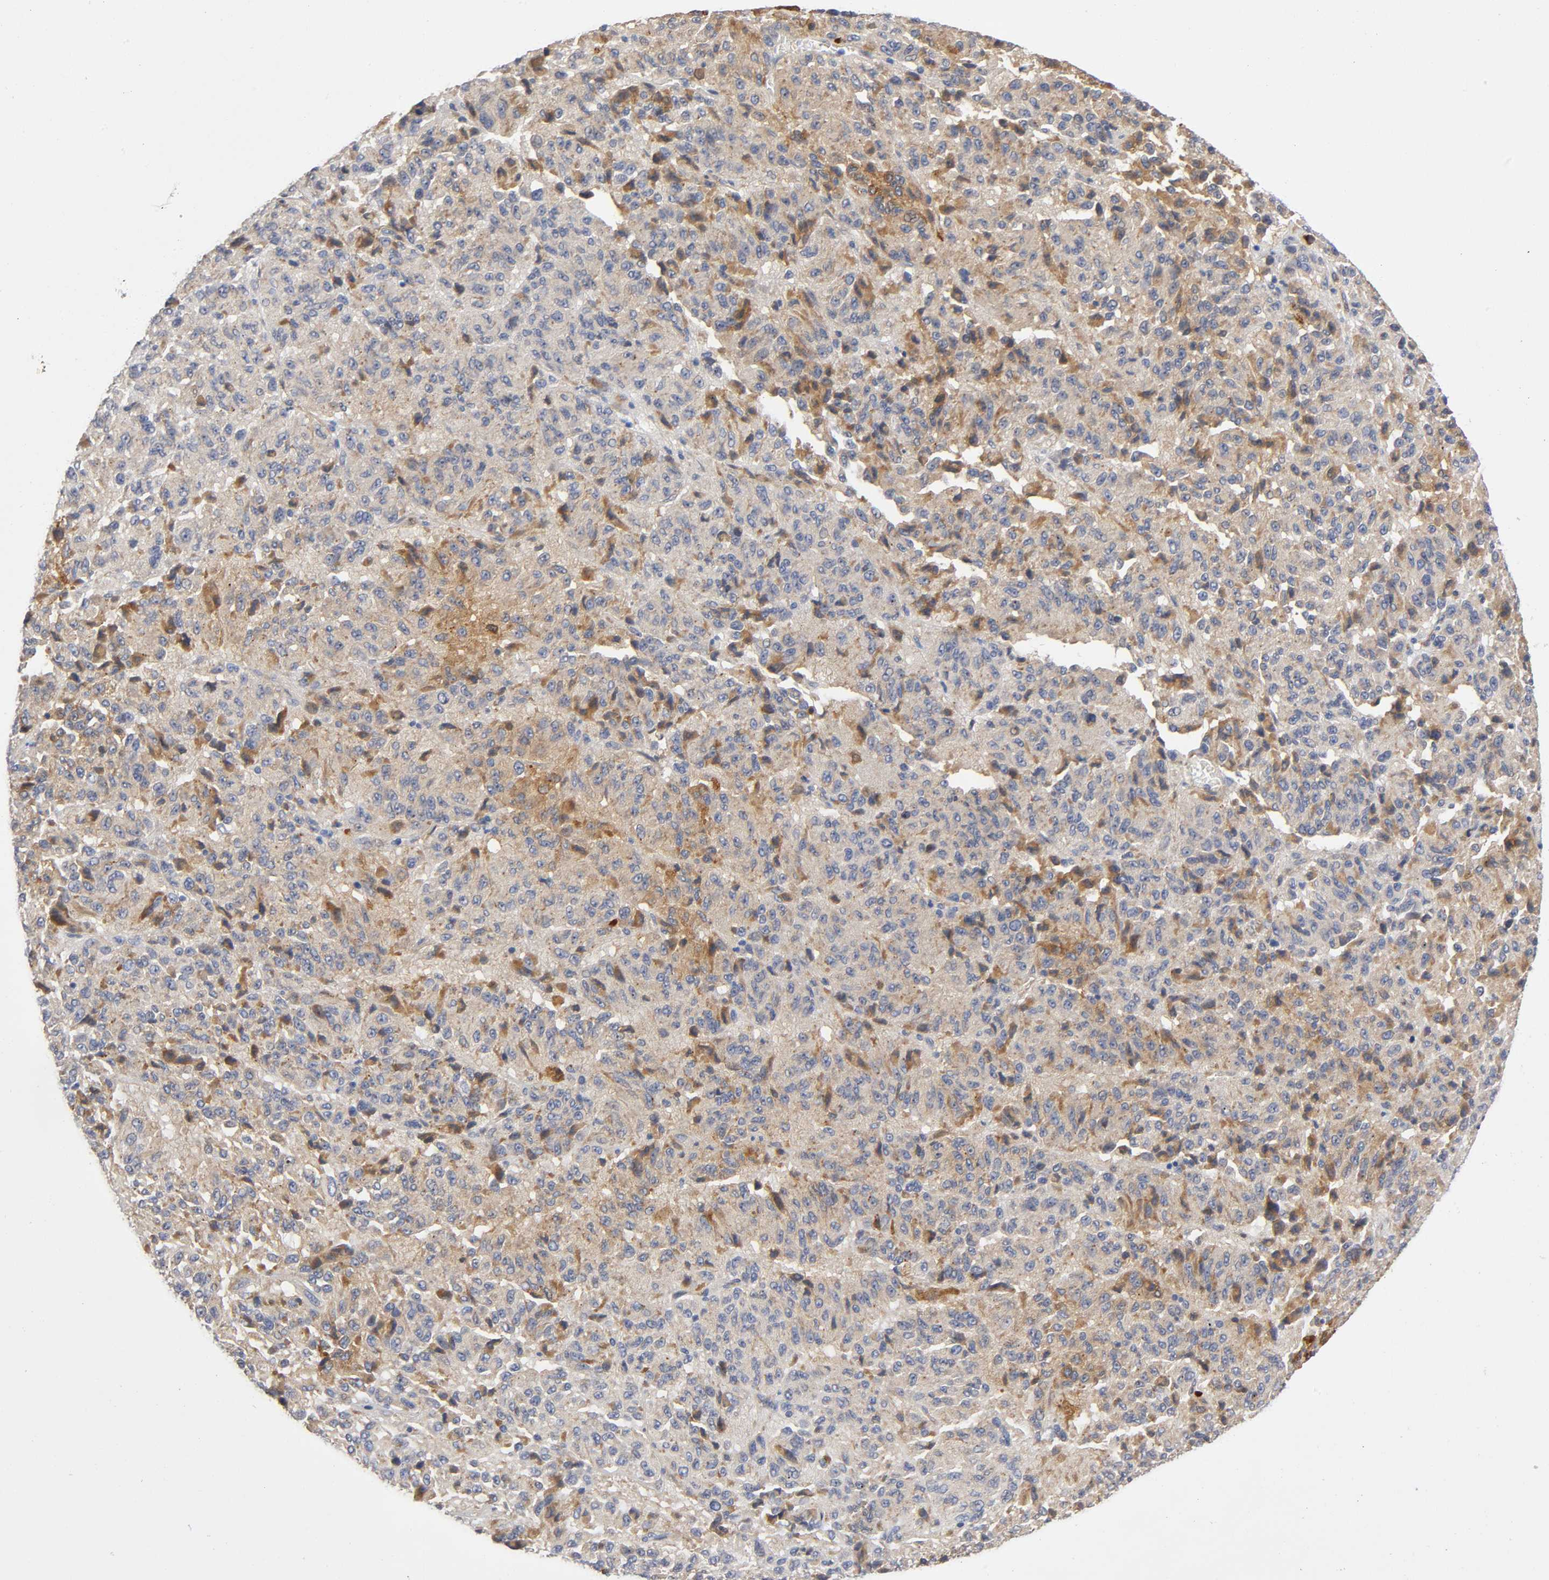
{"staining": {"intensity": "moderate", "quantity": "25%-75%", "location": "cytoplasmic/membranous"}, "tissue": "melanoma", "cell_type": "Tumor cells", "image_type": "cancer", "snomed": [{"axis": "morphology", "description": "Malignant melanoma, Metastatic site"}, {"axis": "topography", "description": "Lung"}], "caption": "Brown immunohistochemical staining in human melanoma exhibits moderate cytoplasmic/membranous expression in approximately 25%-75% of tumor cells.", "gene": "NOVA1", "patient": {"sex": "male", "age": 64}}